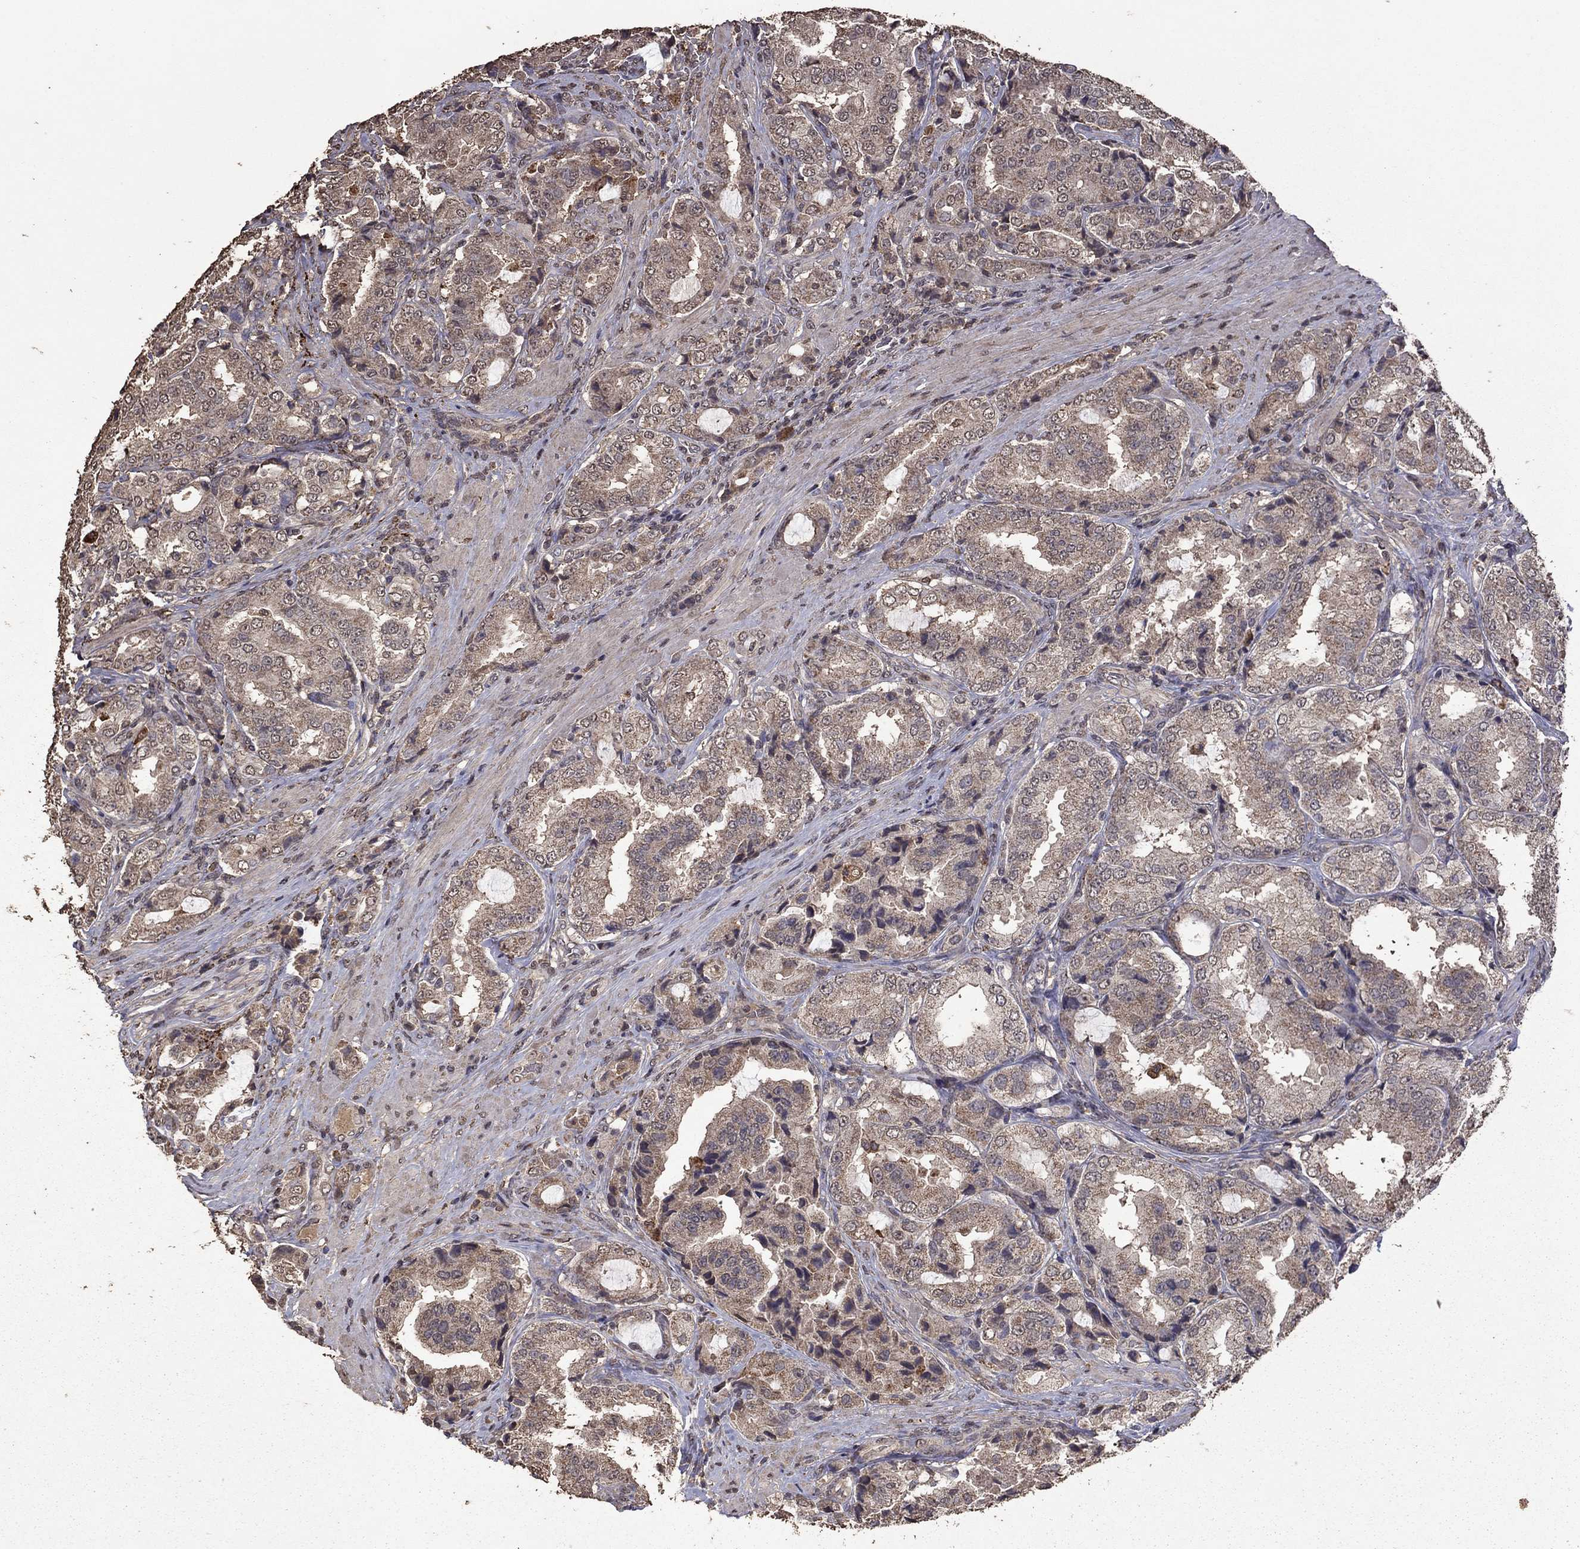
{"staining": {"intensity": "weak", "quantity": "25%-75%", "location": "cytoplasmic/membranous"}, "tissue": "prostate cancer", "cell_type": "Tumor cells", "image_type": "cancer", "snomed": [{"axis": "morphology", "description": "Adenocarcinoma, NOS"}, {"axis": "topography", "description": "Prostate"}], "caption": "Prostate cancer tissue demonstrates weak cytoplasmic/membranous staining in about 25%-75% of tumor cells", "gene": "SERPINA5", "patient": {"sex": "male", "age": 65}}